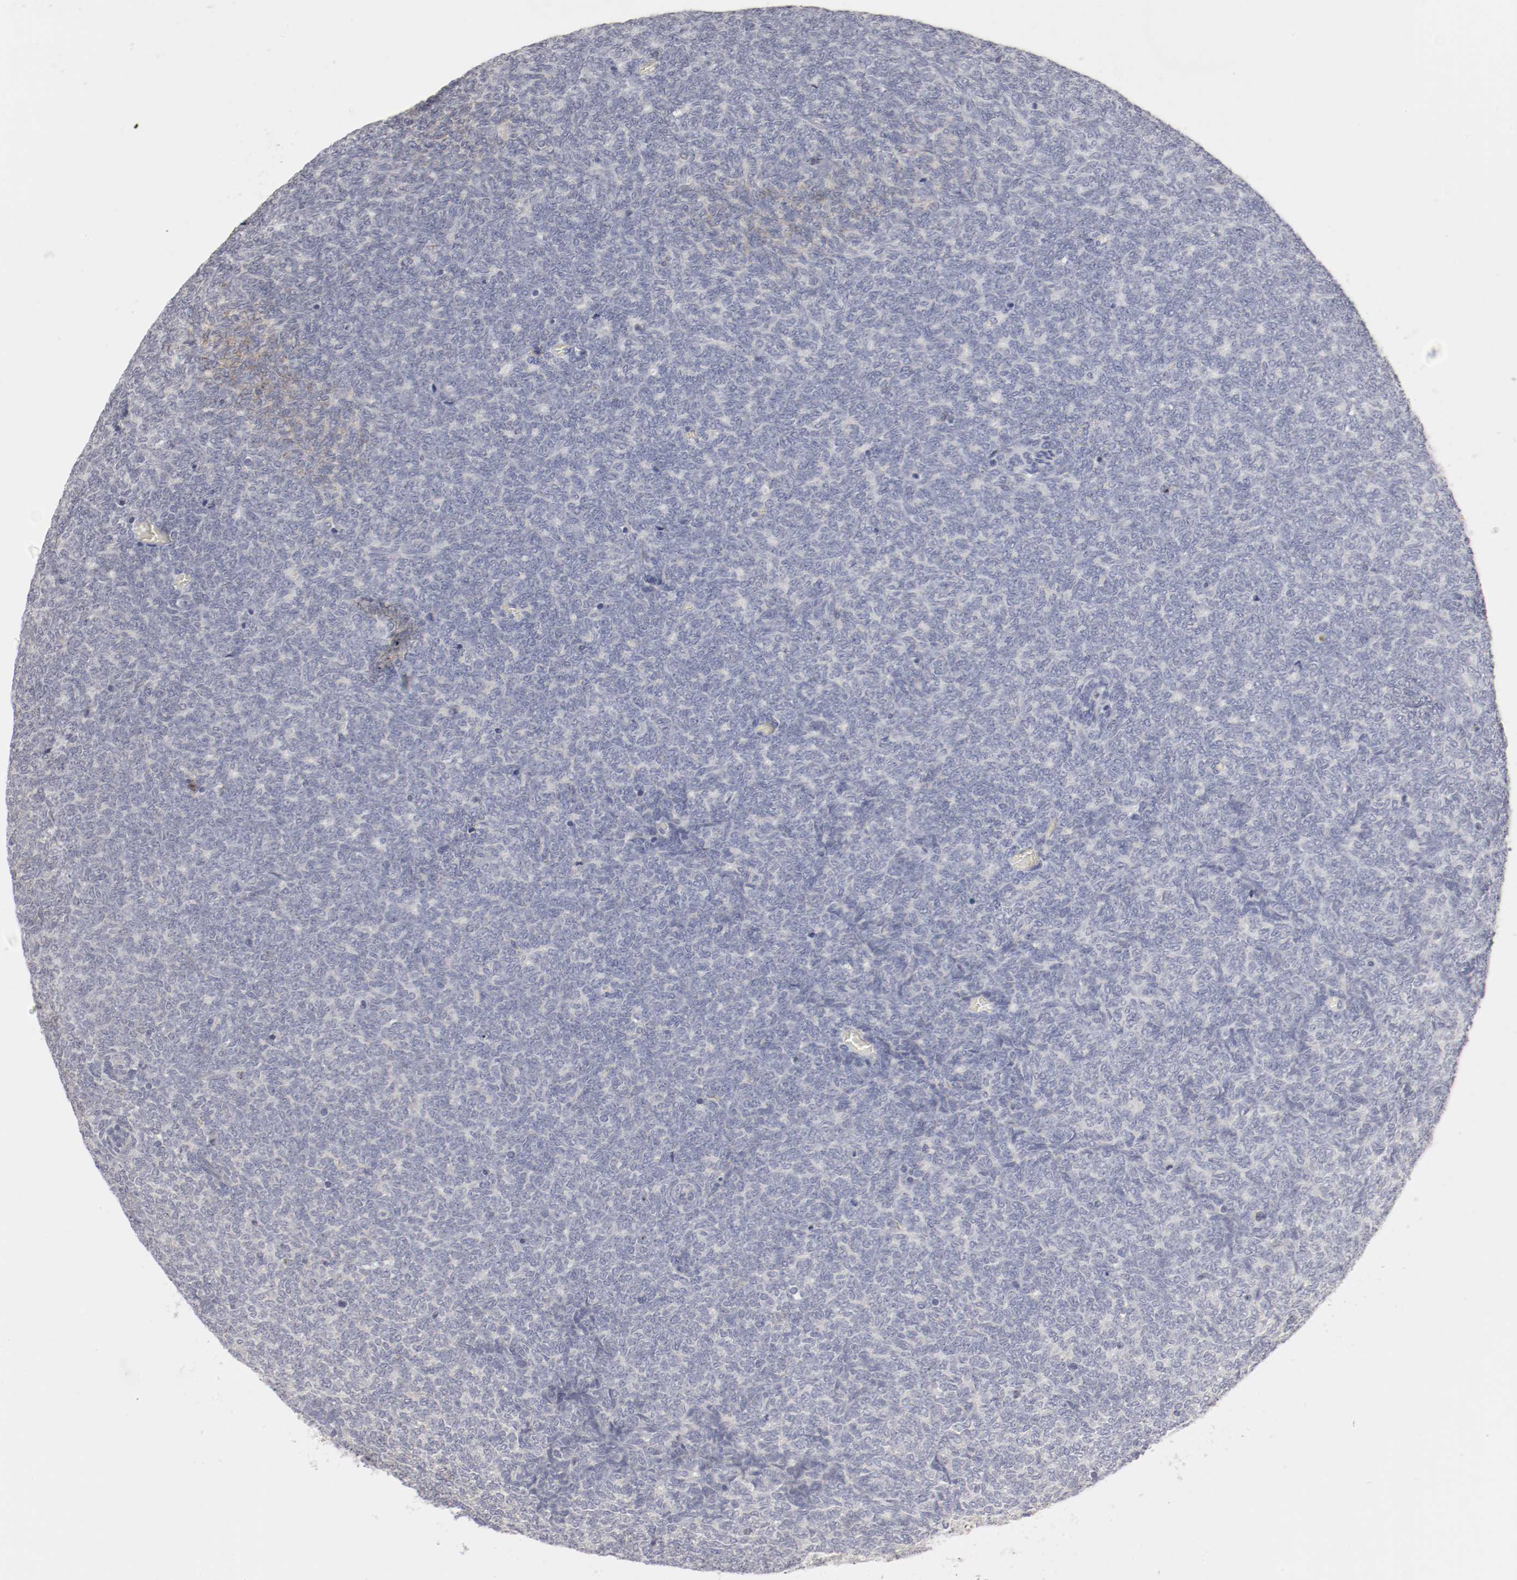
{"staining": {"intensity": "negative", "quantity": "none", "location": "none"}, "tissue": "renal cancer", "cell_type": "Tumor cells", "image_type": "cancer", "snomed": [{"axis": "morphology", "description": "Neoplasm, malignant, NOS"}, {"axis": "topography", "description": "Kidney"}], "caption": "The photomicrograph demonstrates no staining of tumor cells in neoplasm (malignant) (renal).", "gene": "ITGAX", "patient": {"sex": "male", "age": 28}}